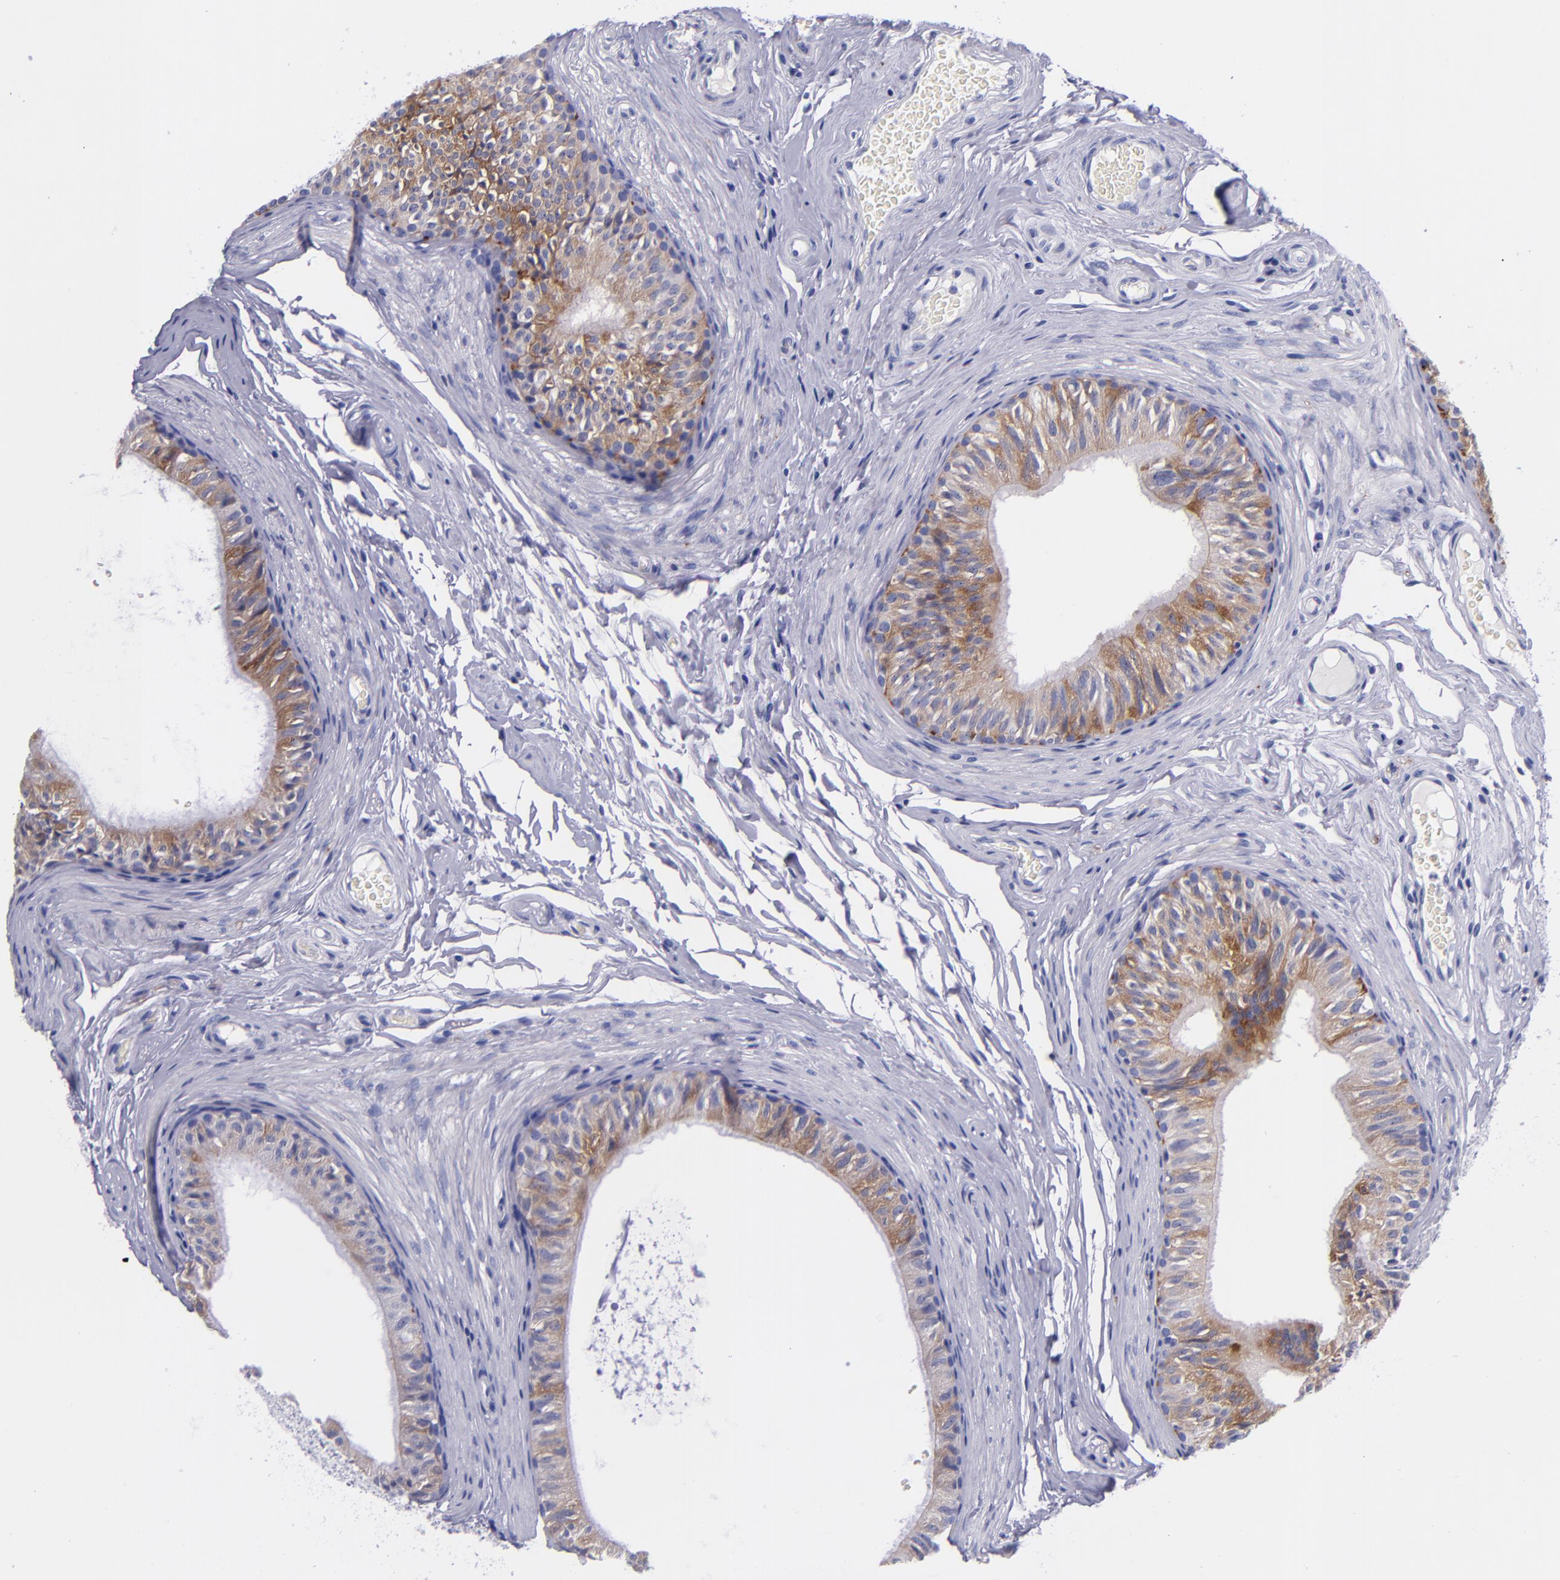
{"staining": {"intensity": "moderate", "quantity": ">75%", "location": "cytoplasmic/membranous"}, "tissue": "epididymis", "cell_type": "Glandular cells", "image_type": "normal", "snomed": [{"axis": "morphology", "description": "Normal tissue, NOS"}, {"axis": "topography", "description": "Testis"}, {"axis": "topography", "description": "Epididymis"}], "caption": "A medium amount of moderate cytoplasmic/membranous positivity is identified in about >75% of glandular cells in benign epididymis.", "gene": "SV2A", "patient": {"sex": "male", "age": 36}}